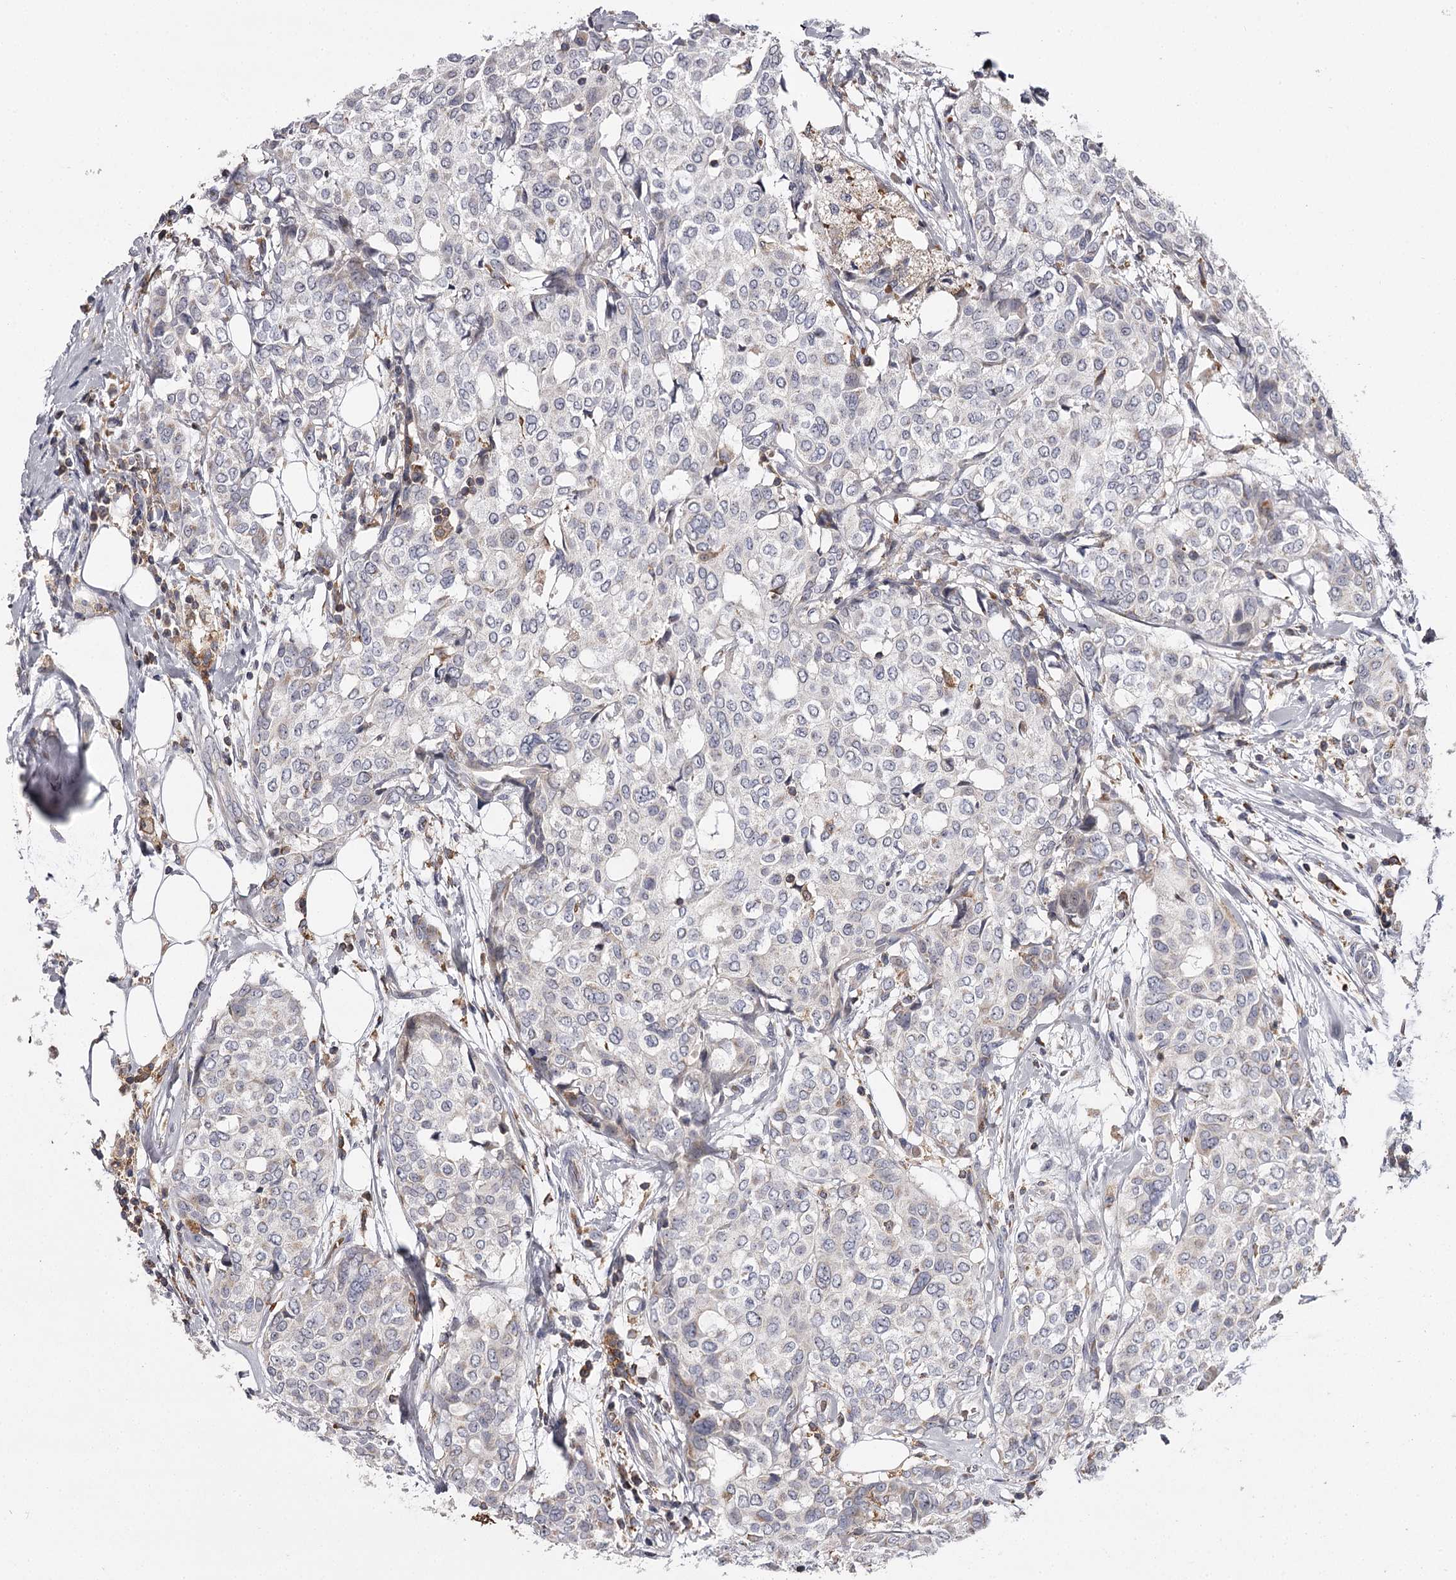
{"staining": {"intensity": "negative", "quantity": "none", "location": "none"}, "tissue": "breast cancer", "cell_type": "Tumor cells", "image_type": "cancer", "snomed": [{"axis": "morphology", "description": "Lobular carcinoma"}, {"axis": "topography", "description": "Breast"}], "caption": "Breast cancer was stained to show a protein in brown. There is no significant positivity in tumor cells.", "gene": "RASSF6", "patient": {"sex": "female", "age": 51}}